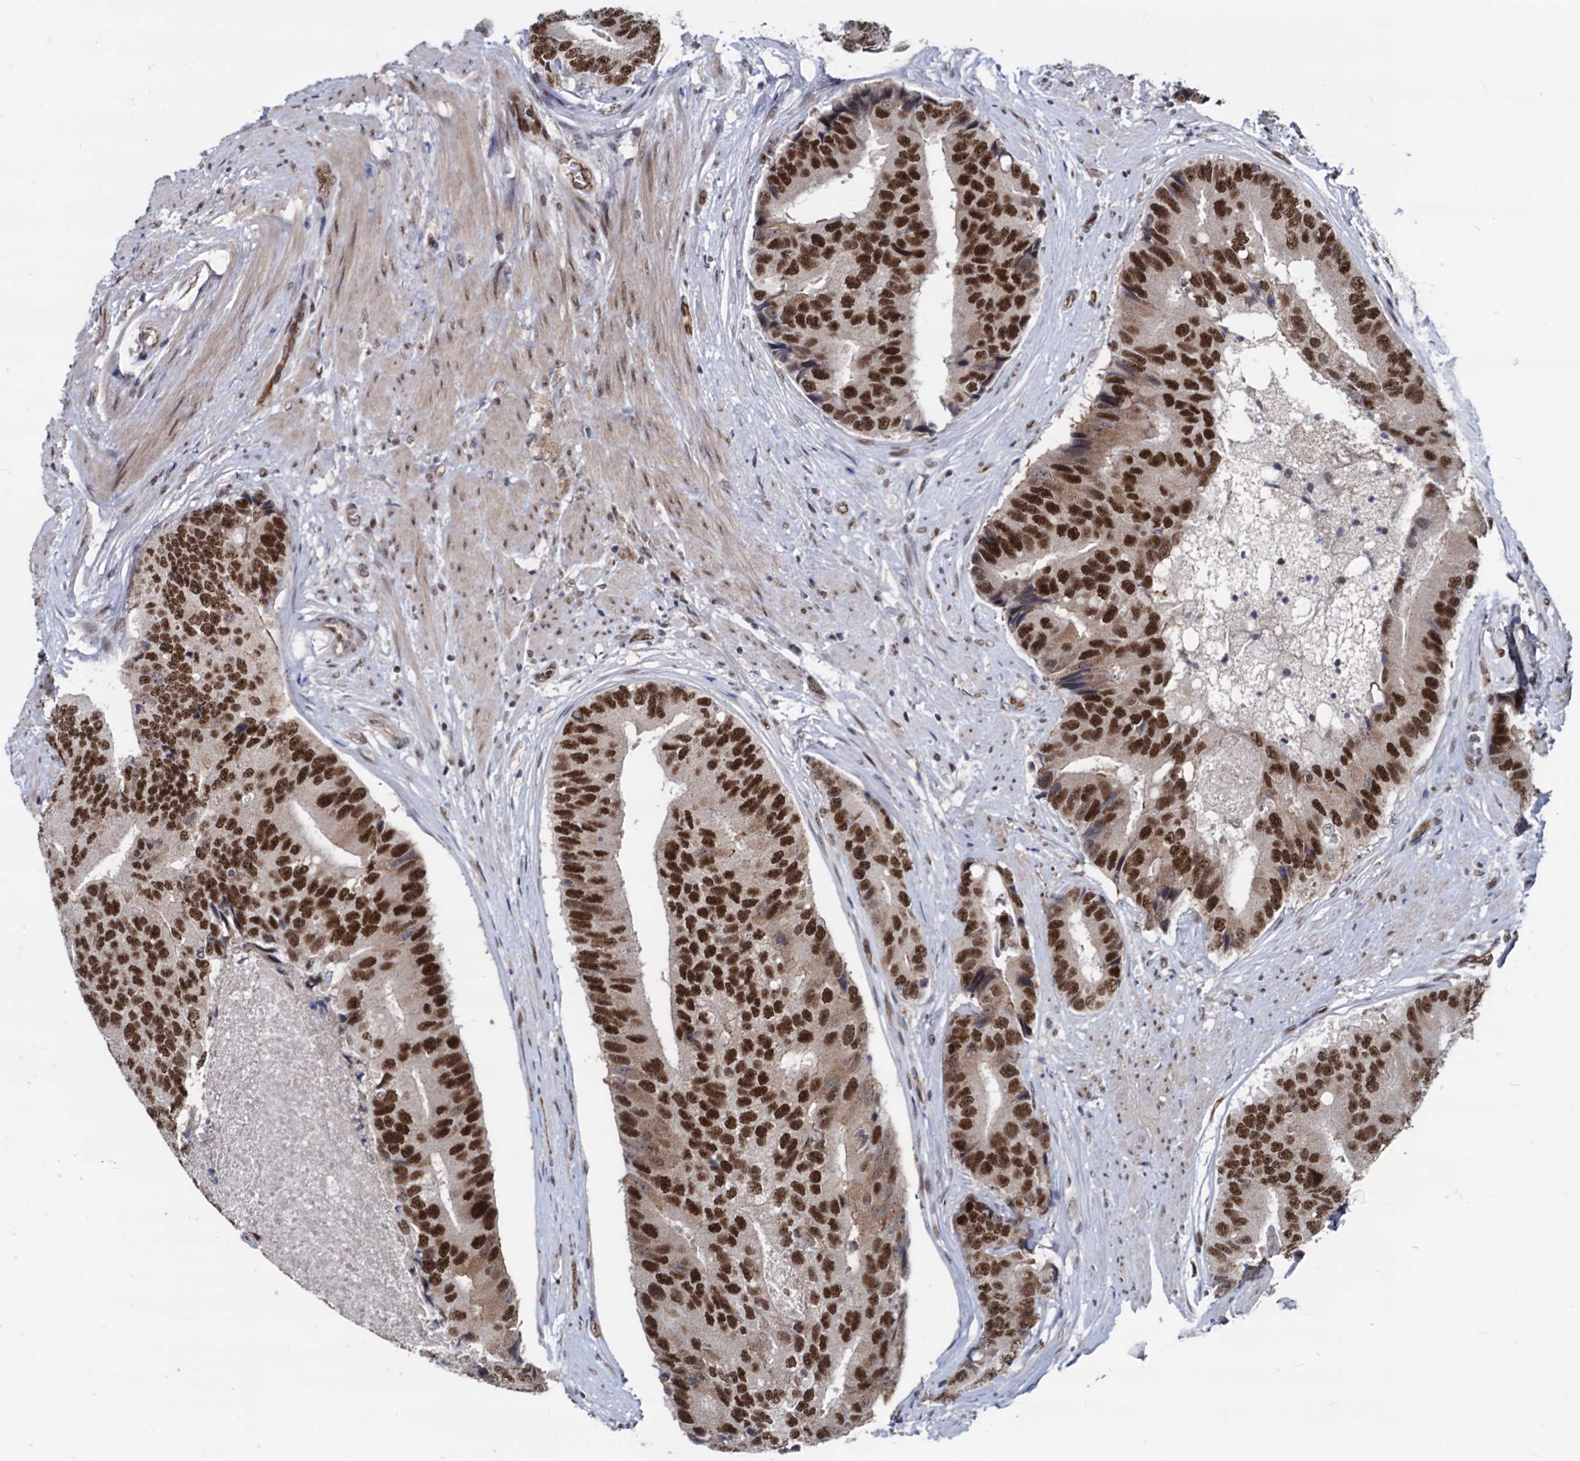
{"staining": {"intensity": "strong", "quantity": ">75%", "location": "nuclear"}, "tissue": "prostate cancer", "cell_type": "Tumor cells", "image_type": "cancer", "snomed": [{"axis": "morphology", "description": "Adenocarcinoma, High grade"}, {"axis": "topography", "description": "Prostate"}], "caption": "Tumor cells exhibit high levels of strong nuclear positivity in approximately >75% of cells in human prostate cancer.", "gene": "GALNT11", "patient": {"sex": "male", "age": 70}}